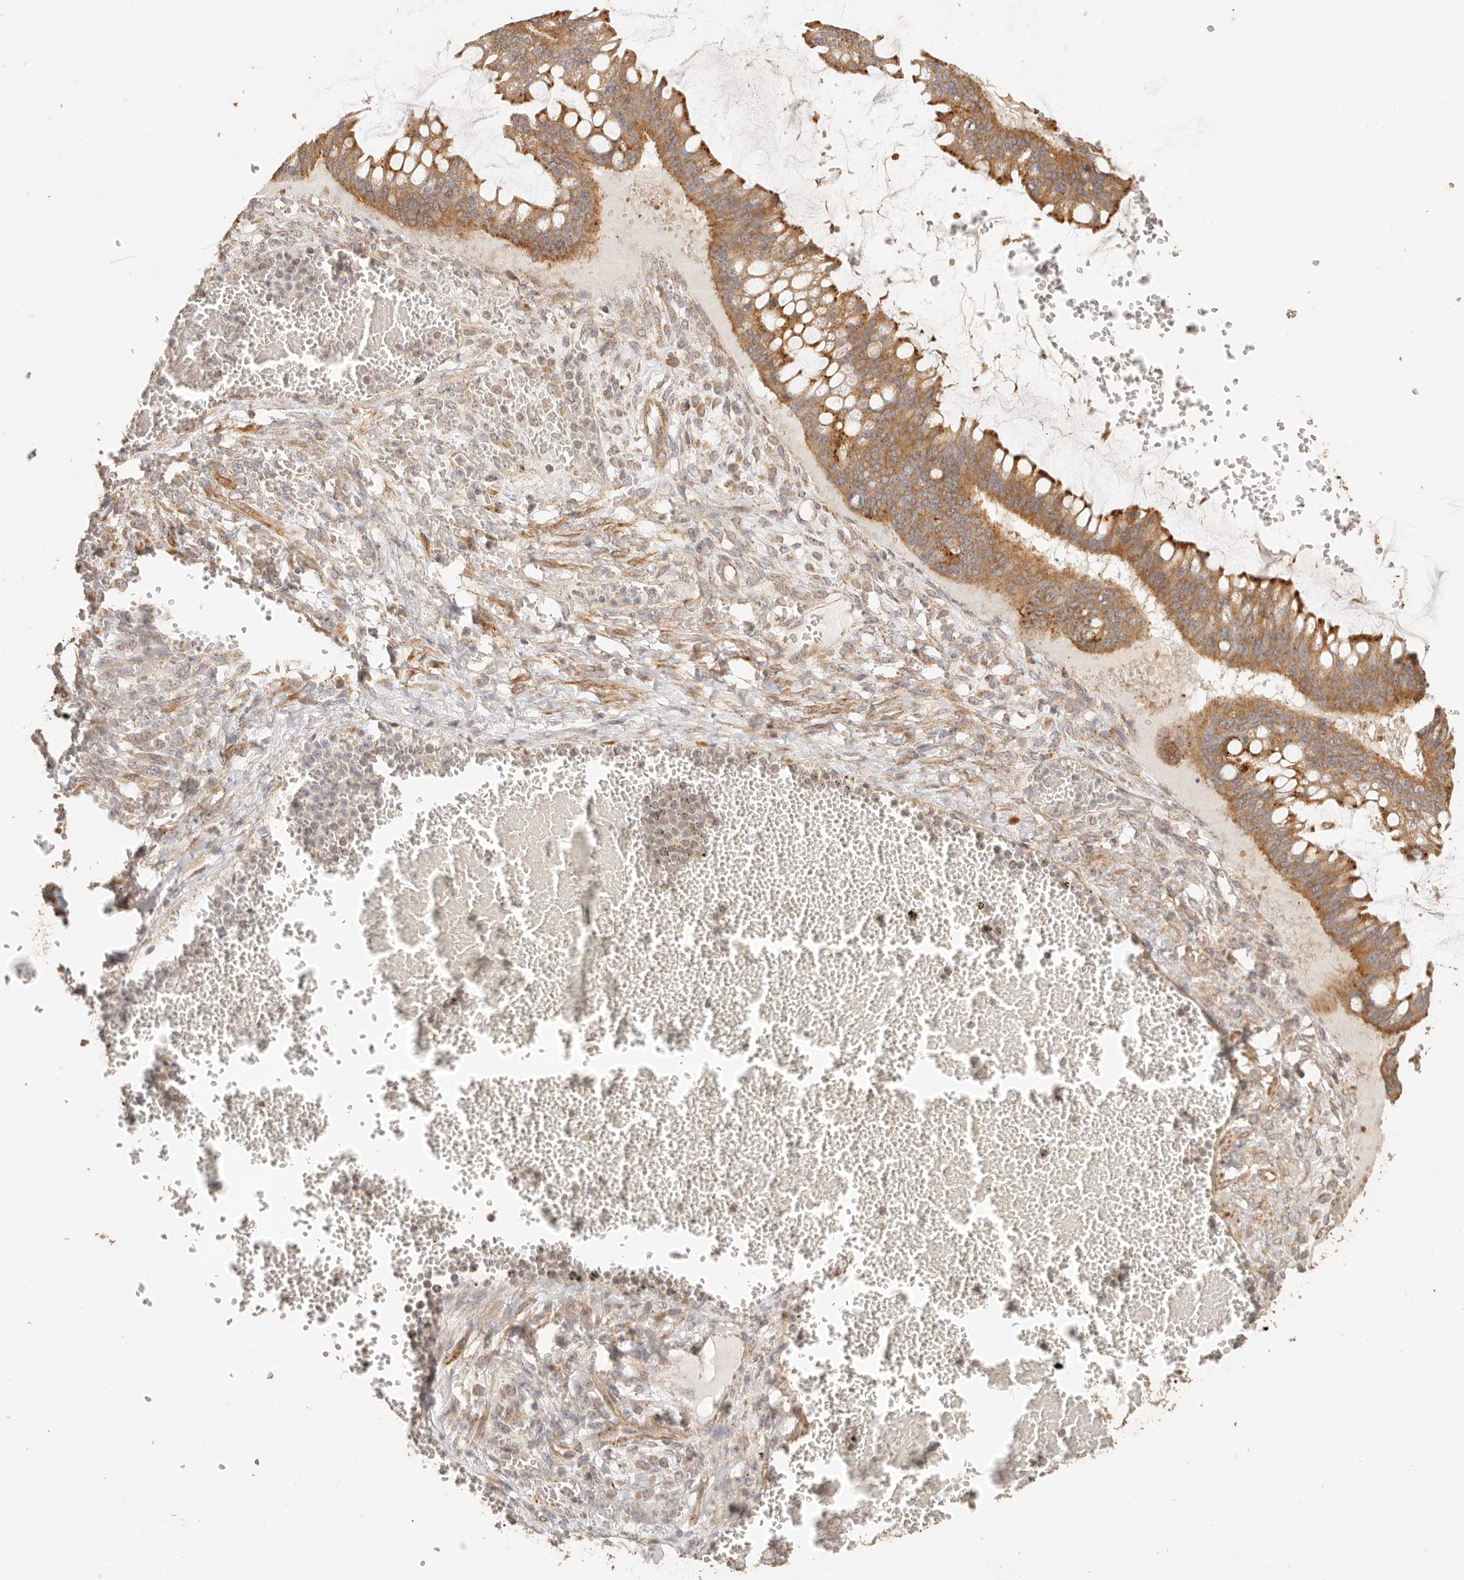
{"staining": {"intensity": "moderate", "quantity": ">75%", "location": "cytoplasmic/membranous"}, "tissue": "ovarian cancer", "cell_type": "Tumor cells", "image_type": "cancer", "snomed": [{"axis": "morphology", "description": "Cystadenocarcinoma, mucinous, NOS"}, {"axis": "topography", "description": "Ovary"}], "caption": "Tumor cells demonstrate medium levels of moderate cytoplasmic/membranous positivity in approximately >75% of cells in ovarian cancer.", "gene": "PTPN22", "patient": {"sex": "female", "age": 73}}